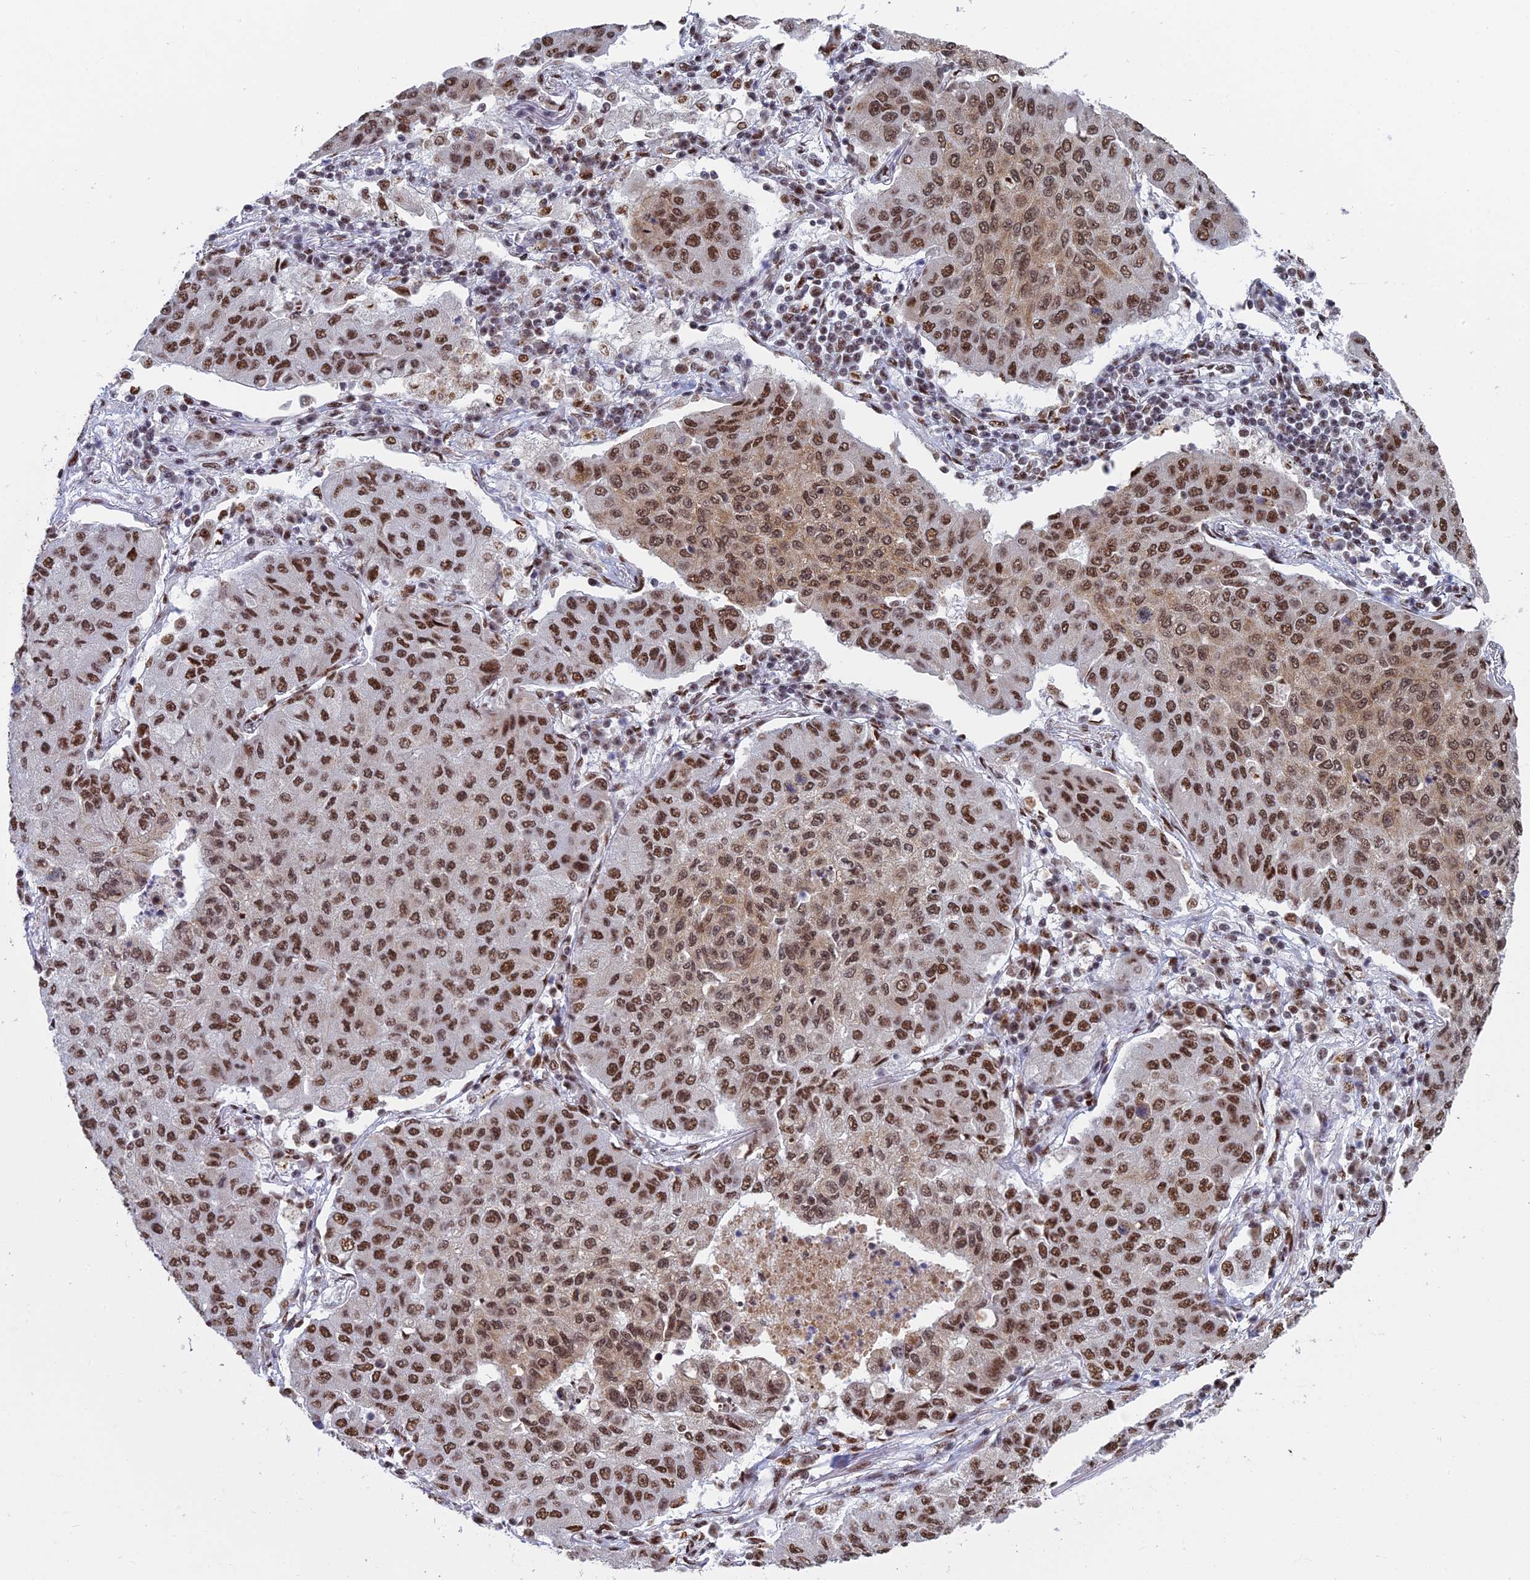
{"staining": {"intensity": "strong", "quantity": ">75%", "location": "nuclear"}, "tissue": "lung cancer", "cell_type": "Tumor cells", "image_type": "cancer", "snomed": [{"axis": "morphology", "description": "Squamous cell carcinoma, NOS"}, {"axis": "topography", "description": "Lung"}], "caption": "A brown stain highlights strong nuclear expression of a protein in human squamous cell carcinoma (lung) tumor cells.", "gene": "SF3B3", "patient": {"sex": "male", "age": 74}}